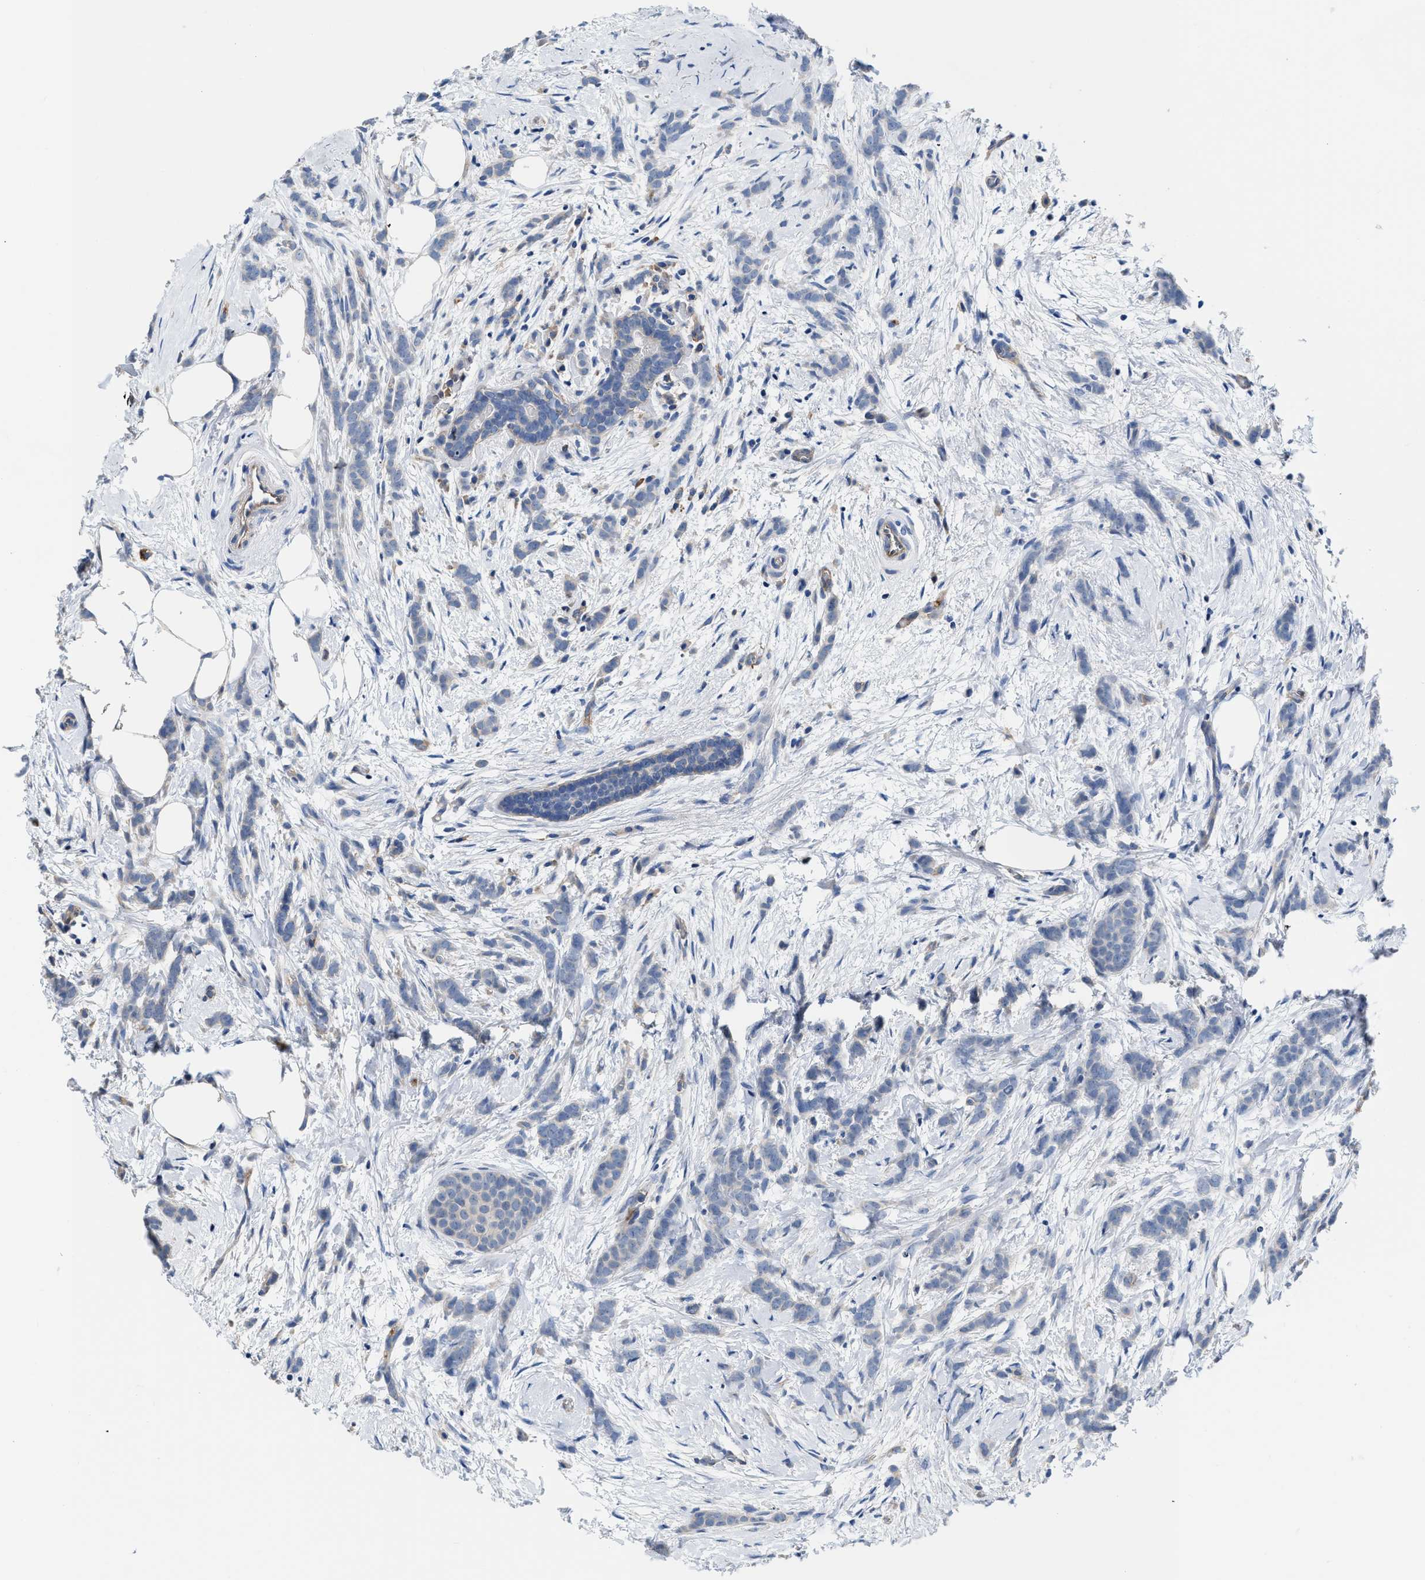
{"staining": {"intensity": "negative", "quantity": "none", "location": "none"}, "tissue": "breast cancer", "cell_type": "Tumor cells", "image_type": "cancer", "snomed": [{"axis": "morphology", "description": "Lobular carcinoma, in situ"}, {"axis": "morphology", "description": "Lobular carcinoma"}, {"axis": "topography", "description": "Breast"}], "caption": "This is an IHC histopathology image of human breast cancer (lobular carcinoma). There is no staining in tumor cells.", "gene": "C22orf42", "patient": {"sex": "female", "age": 41}}